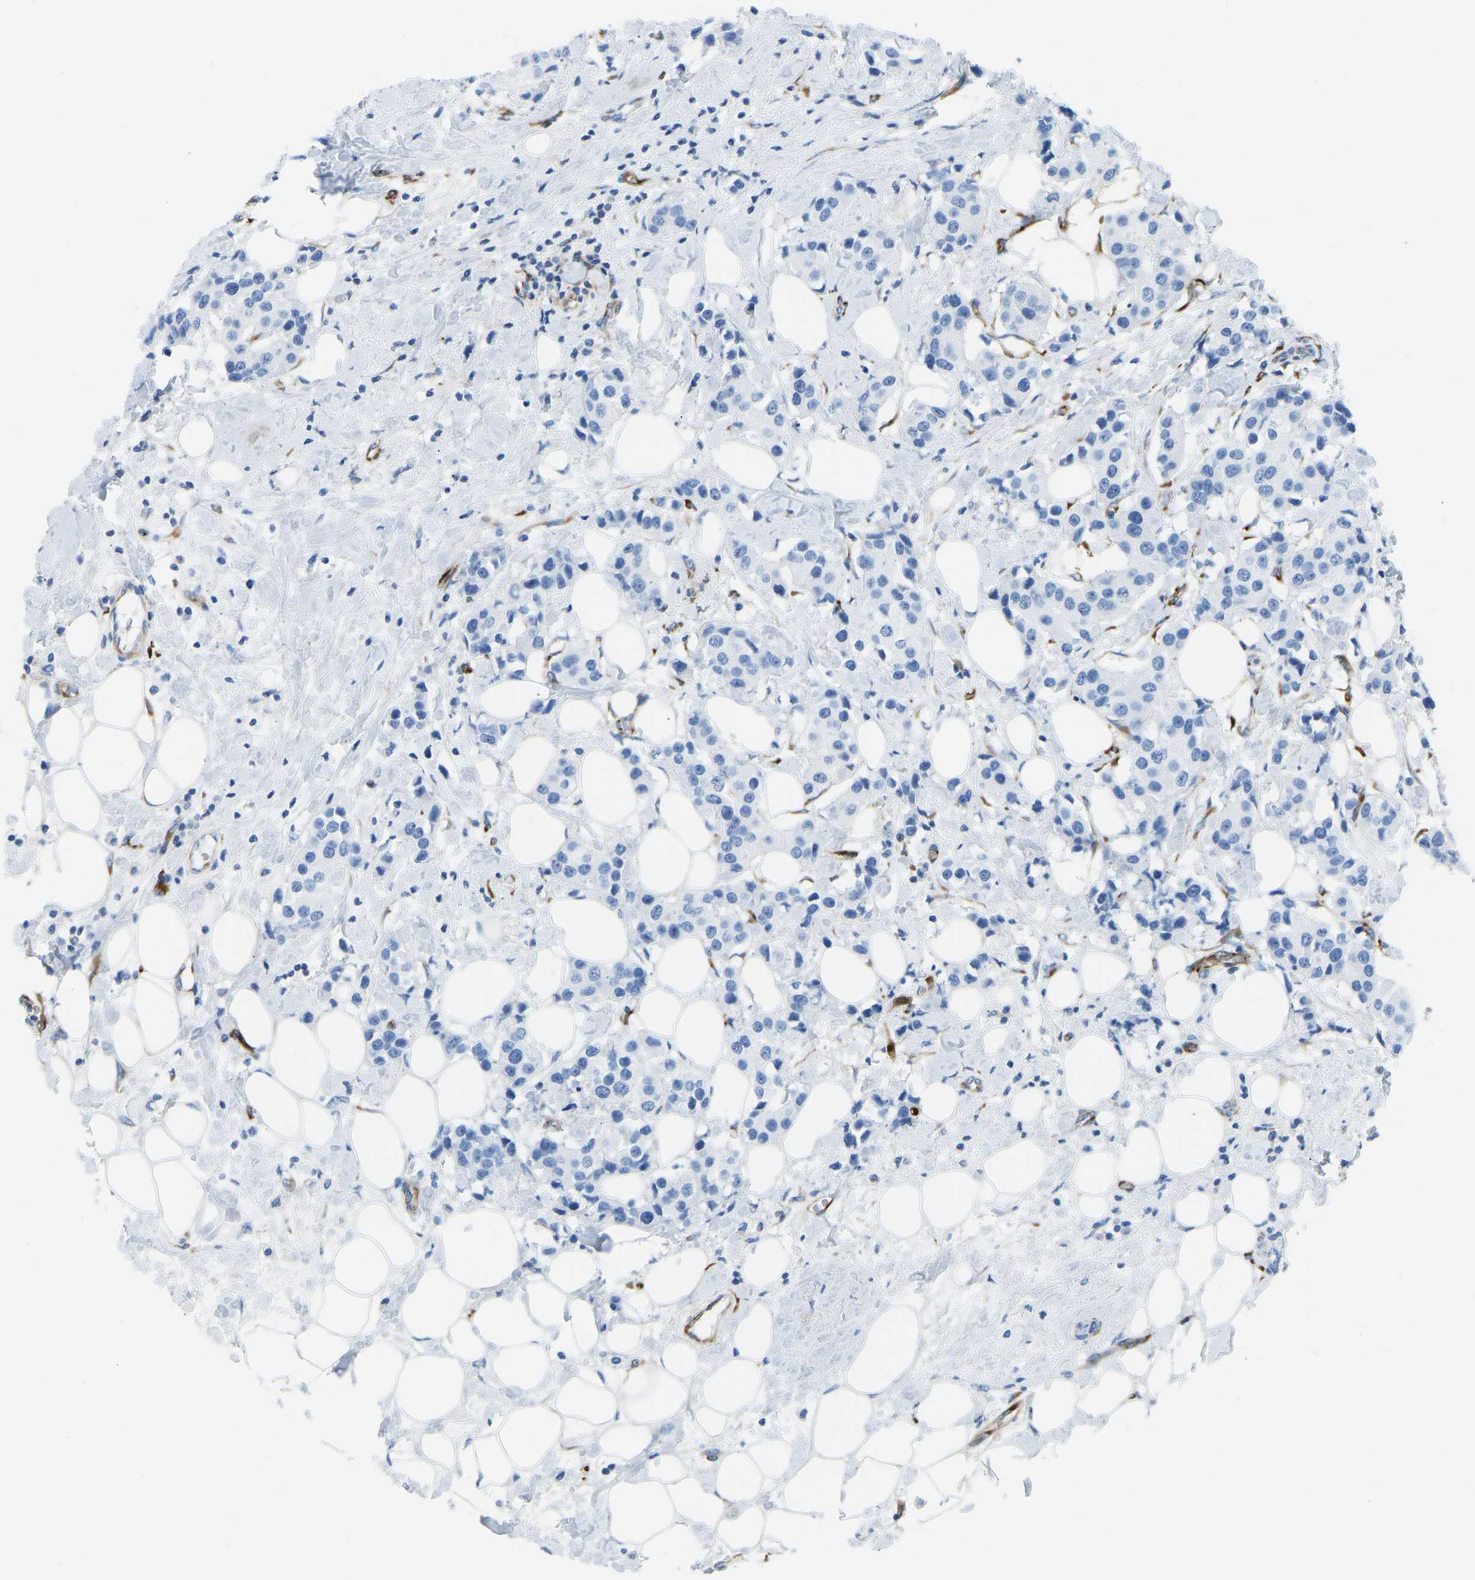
{"staining": {"intensity": "negative", "quantity": "none", "location": "none"}, "tissue": "breast cancer", "cell_type": "Tumor cells", "image_type": "cancer", "snomed": [{"axis": "morphology", "description": "Normal tissue, NOS"}, {"axis": "morphology", "description": "Duct carcinoma"}, {"axis": "topography", "description": "Breast"}], "caption": "High magnification brightfield microscopy of breast invasive ductal carcinoma stained with DAB (3,3'-diaminobenzidine) (brown) and counterstained with hematoxylin (blue): tumor cells show no significant staining. (DAB immunohistochemistry visualized using brightfield microscopy, high magnification).", "gene": "COL15A1", "patient": {"sex": "female", "age": 39}}